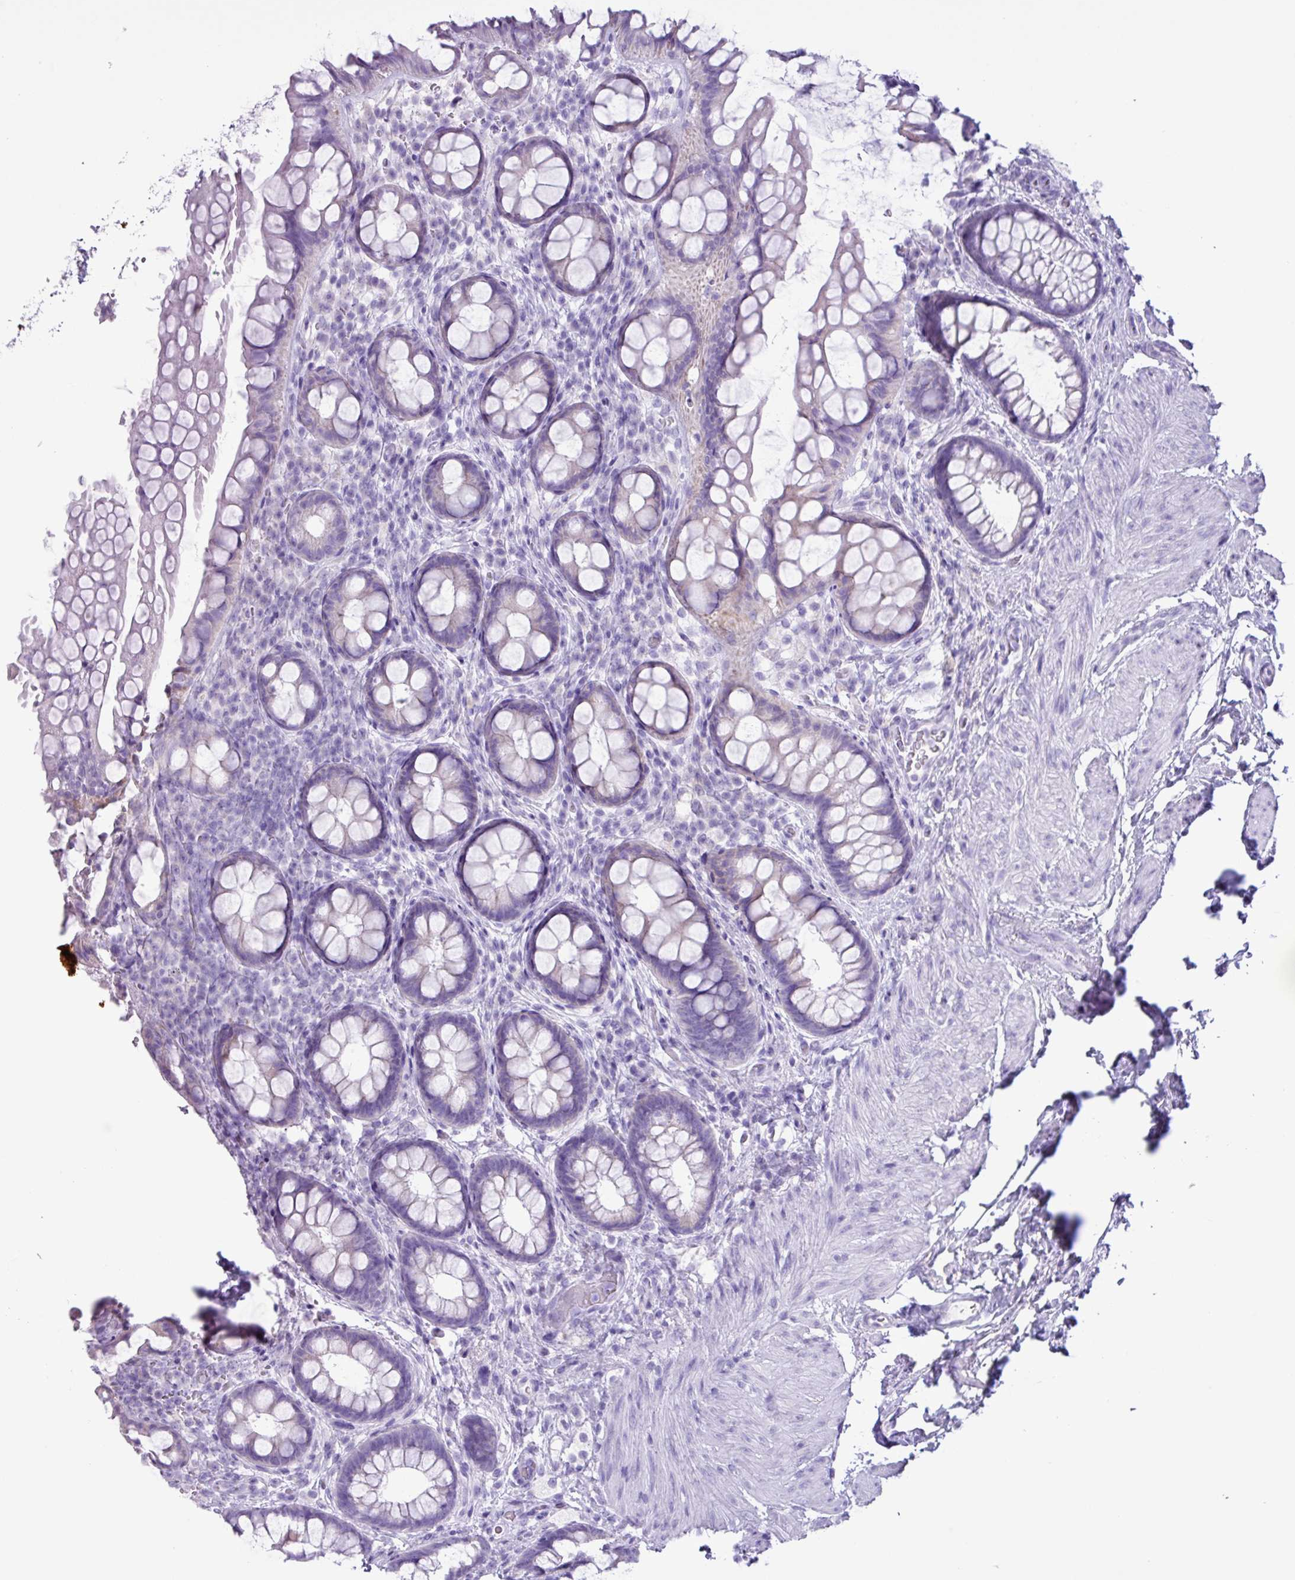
{"staining": {"intensity": "negative", "quantity": "none", "location": "none"}, "tissue": "rectum", "cell_type": "Glandular cells", "image_type": "normal", "snomed": [{"axis": "morphology", "description": "Normal tissue, NOS"}, {"axis": "topography", "description": "Rectum"}, {"axis": "topography", "description": "Peripheral nerve tissue"}], "caption": "This is an IHC photomicrograph of benign human rectum. There is no expression in glandular cells.", "gene": "AGO3", "patient": {"sex": "female", "age": 69}}